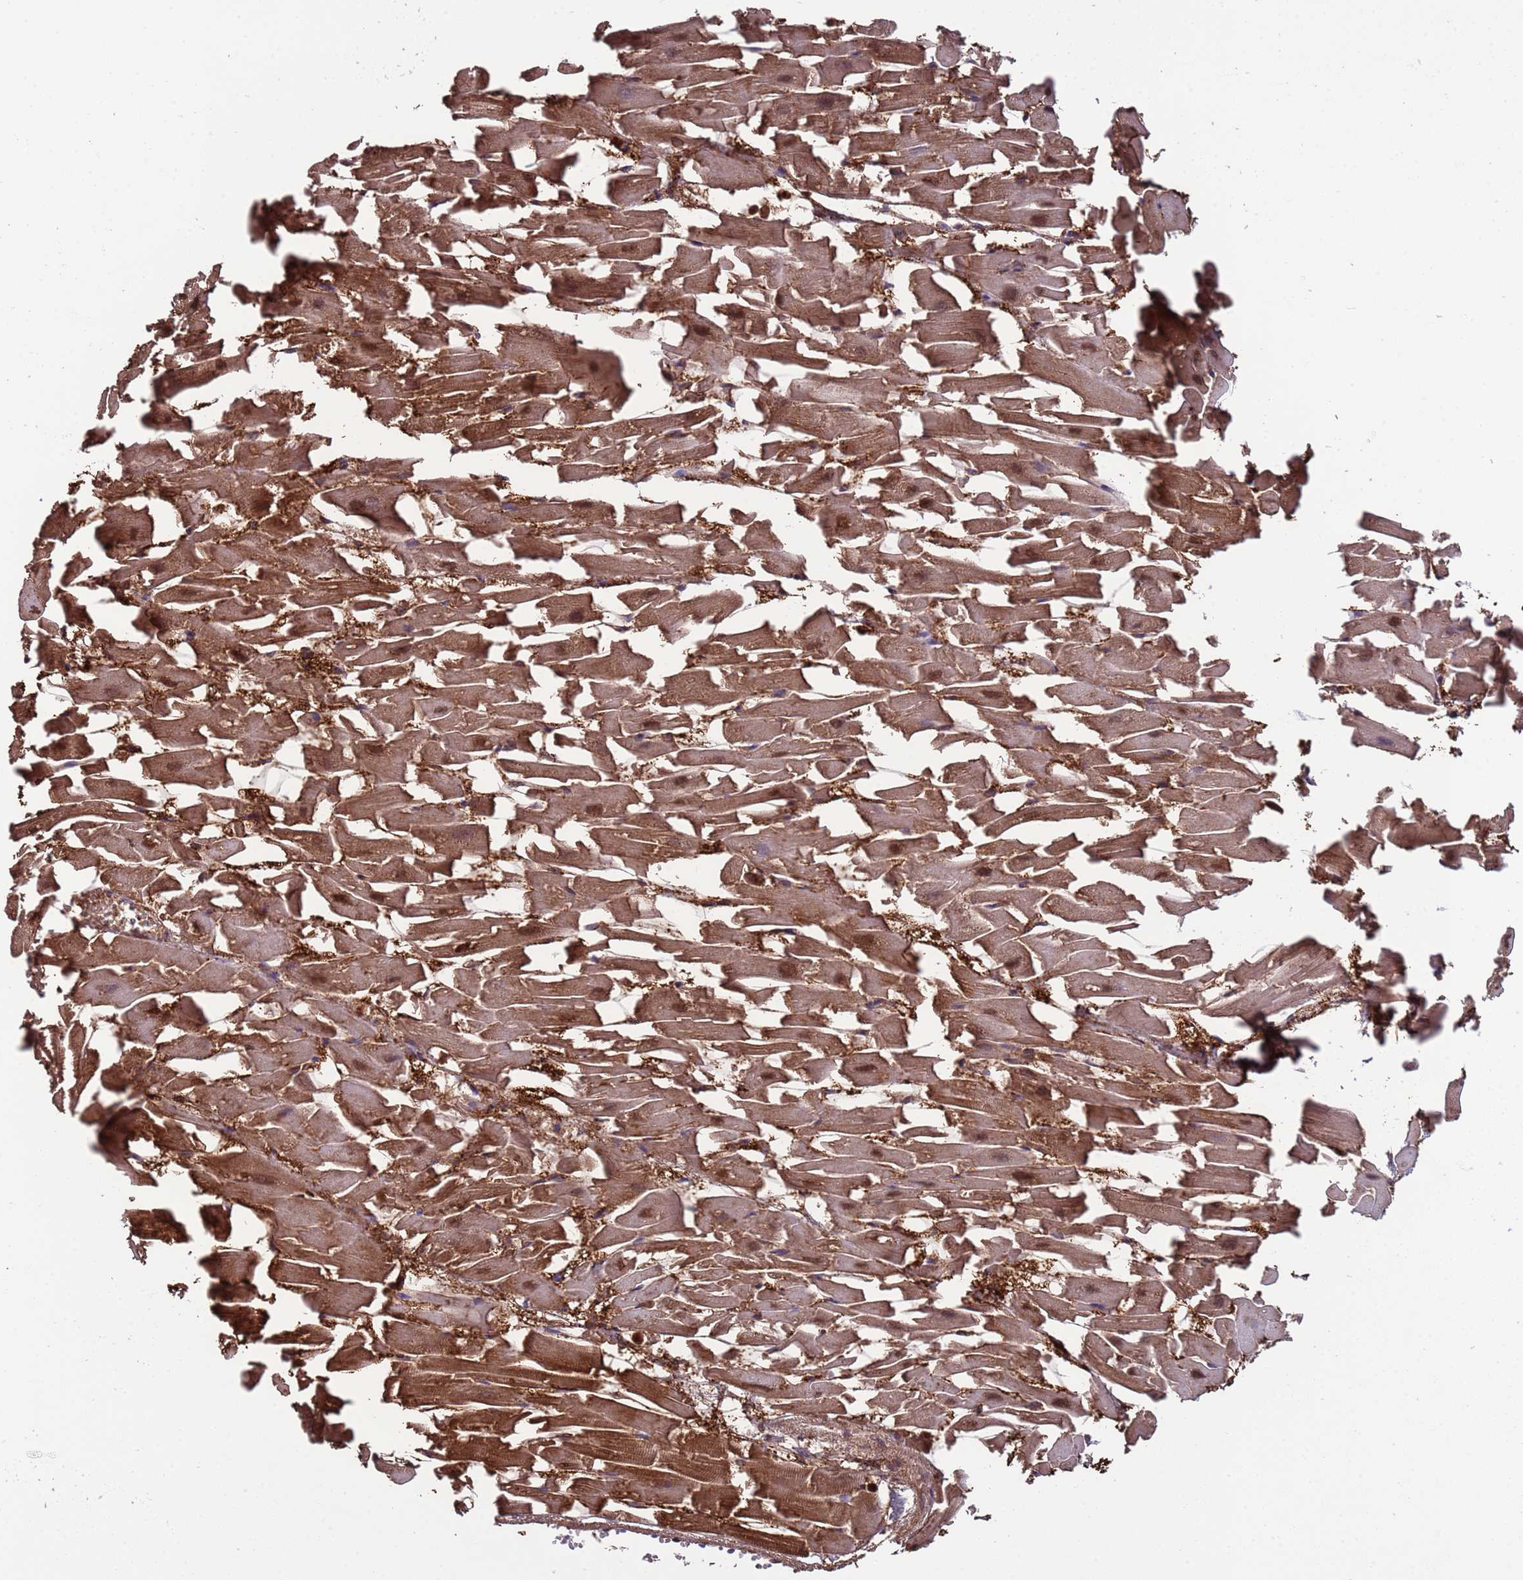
{"staining": {"intensity": "strong", "quantity": ">75%", "location": "cytoplasmic/membranous"}, "tissue": "heart muscle", "cell_type": "Cardiomyocytes", "image_type": "normal", "snomed": [{"axis": "morphology", "description": "Normal tissue, NOS"}, {"axis": "topography", "description": "Heart"}], "caption": "Immunohistochemical staining of benign heart muscle shows >75% levels of strong cytoplasmic/membranous protein expression in about >75% of cardiomyocytes.", "gene": "CKM", "patient": {"sex": "female", "age": 64}}